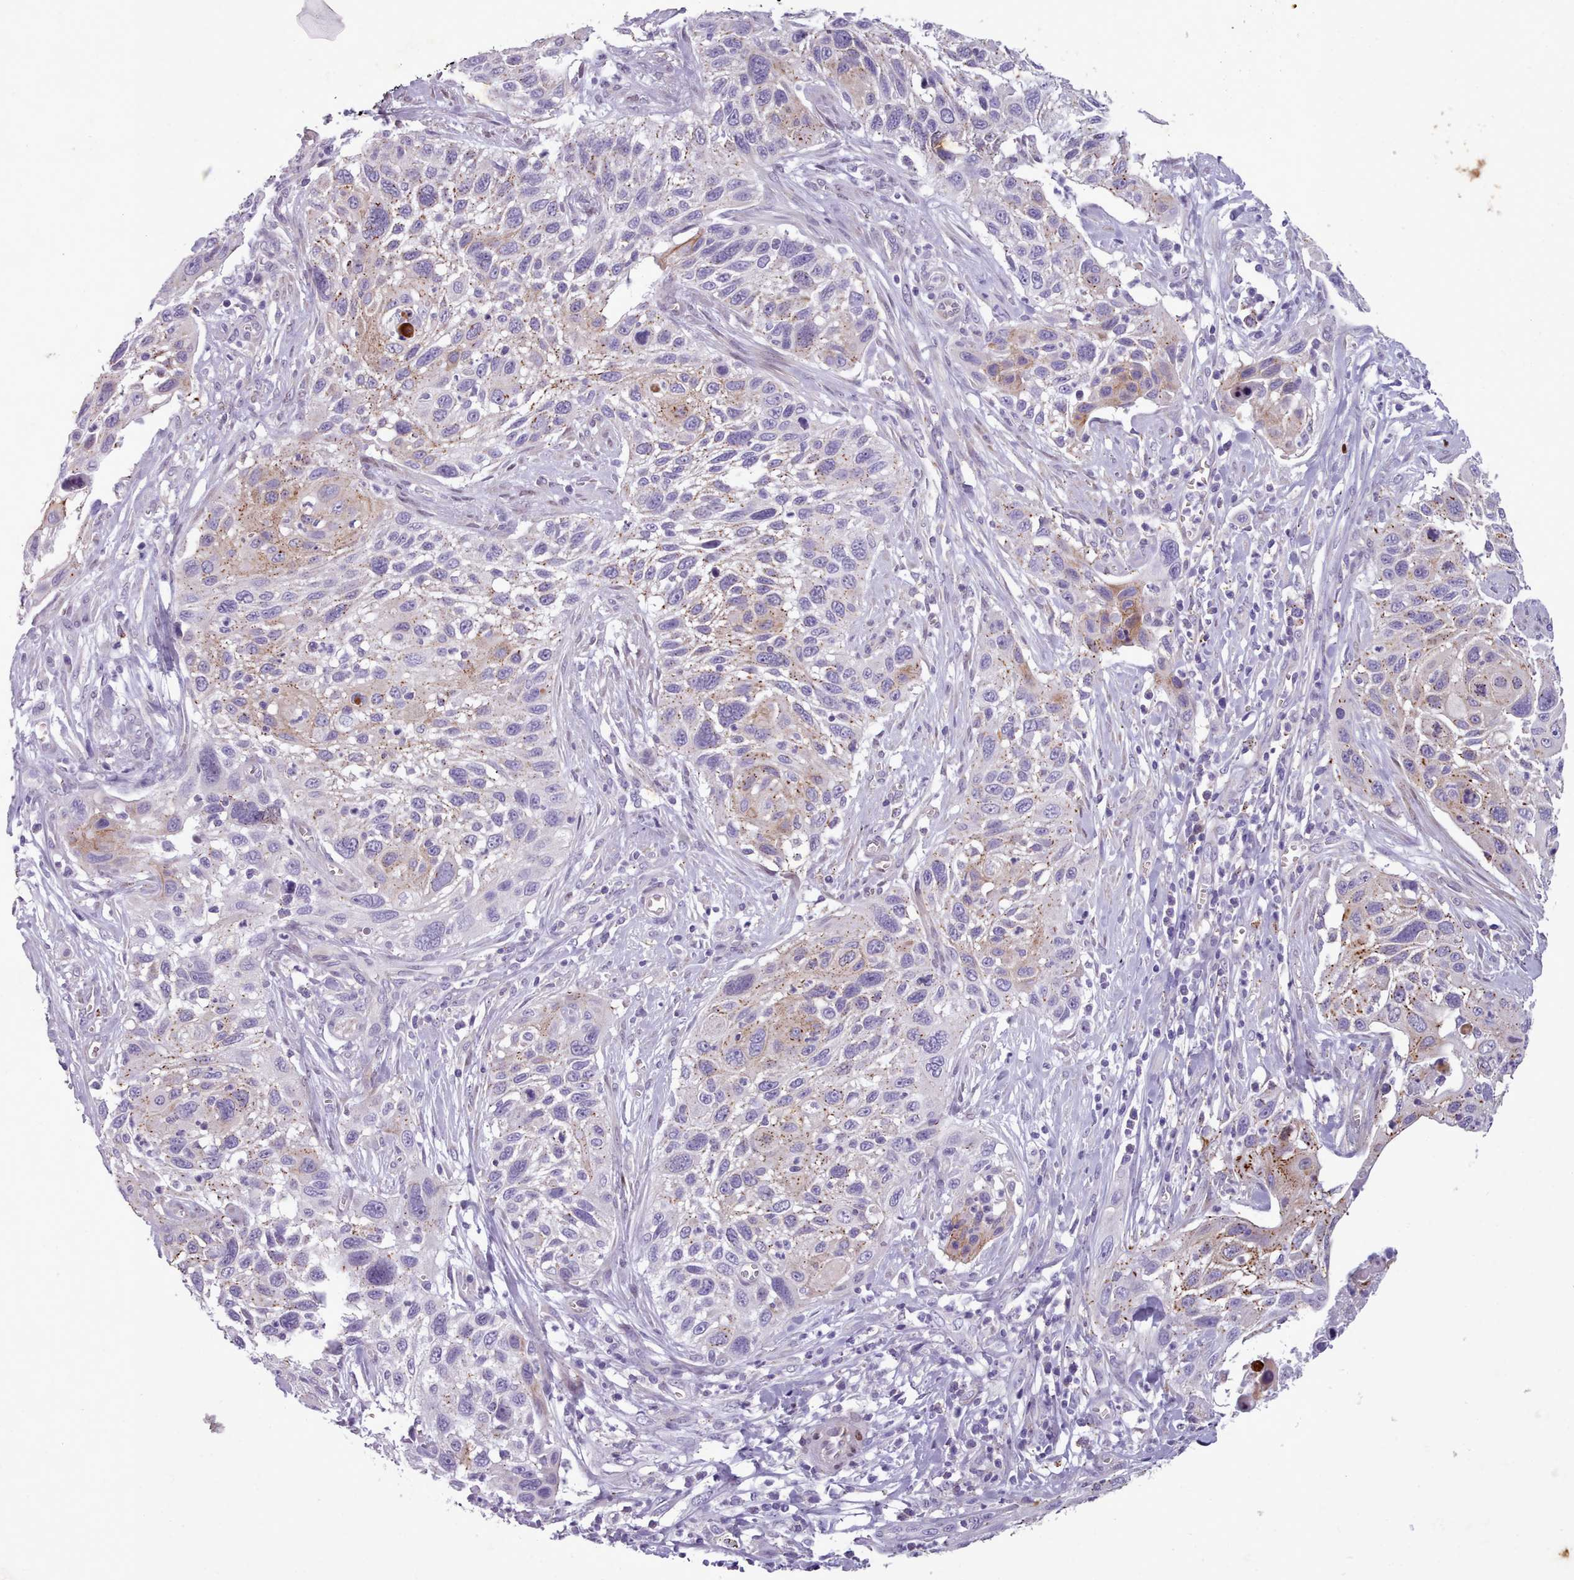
{"staining": {"intensity": "weak", "quantity": "<25%", "location": "cytoplasmic/membranous"}, "tissue": "cervical cancer", "cell_type": "Tumor cells", "image_type": "cancer", "snomed": [{"axis": "morphology", "description": "Squamous cell carcinoma, NOS"}, {"axis": "topography", "description": "Cervix"}], "caption": "IHC photomicrograph of neoplastic tissue: cervical cancer (squamous cell carcinoma) stained with DAB demonstrates no significant protein staining in tumor cells.", "gene": "KCNT2", "patient": {"sex": "female", "age": 70}}